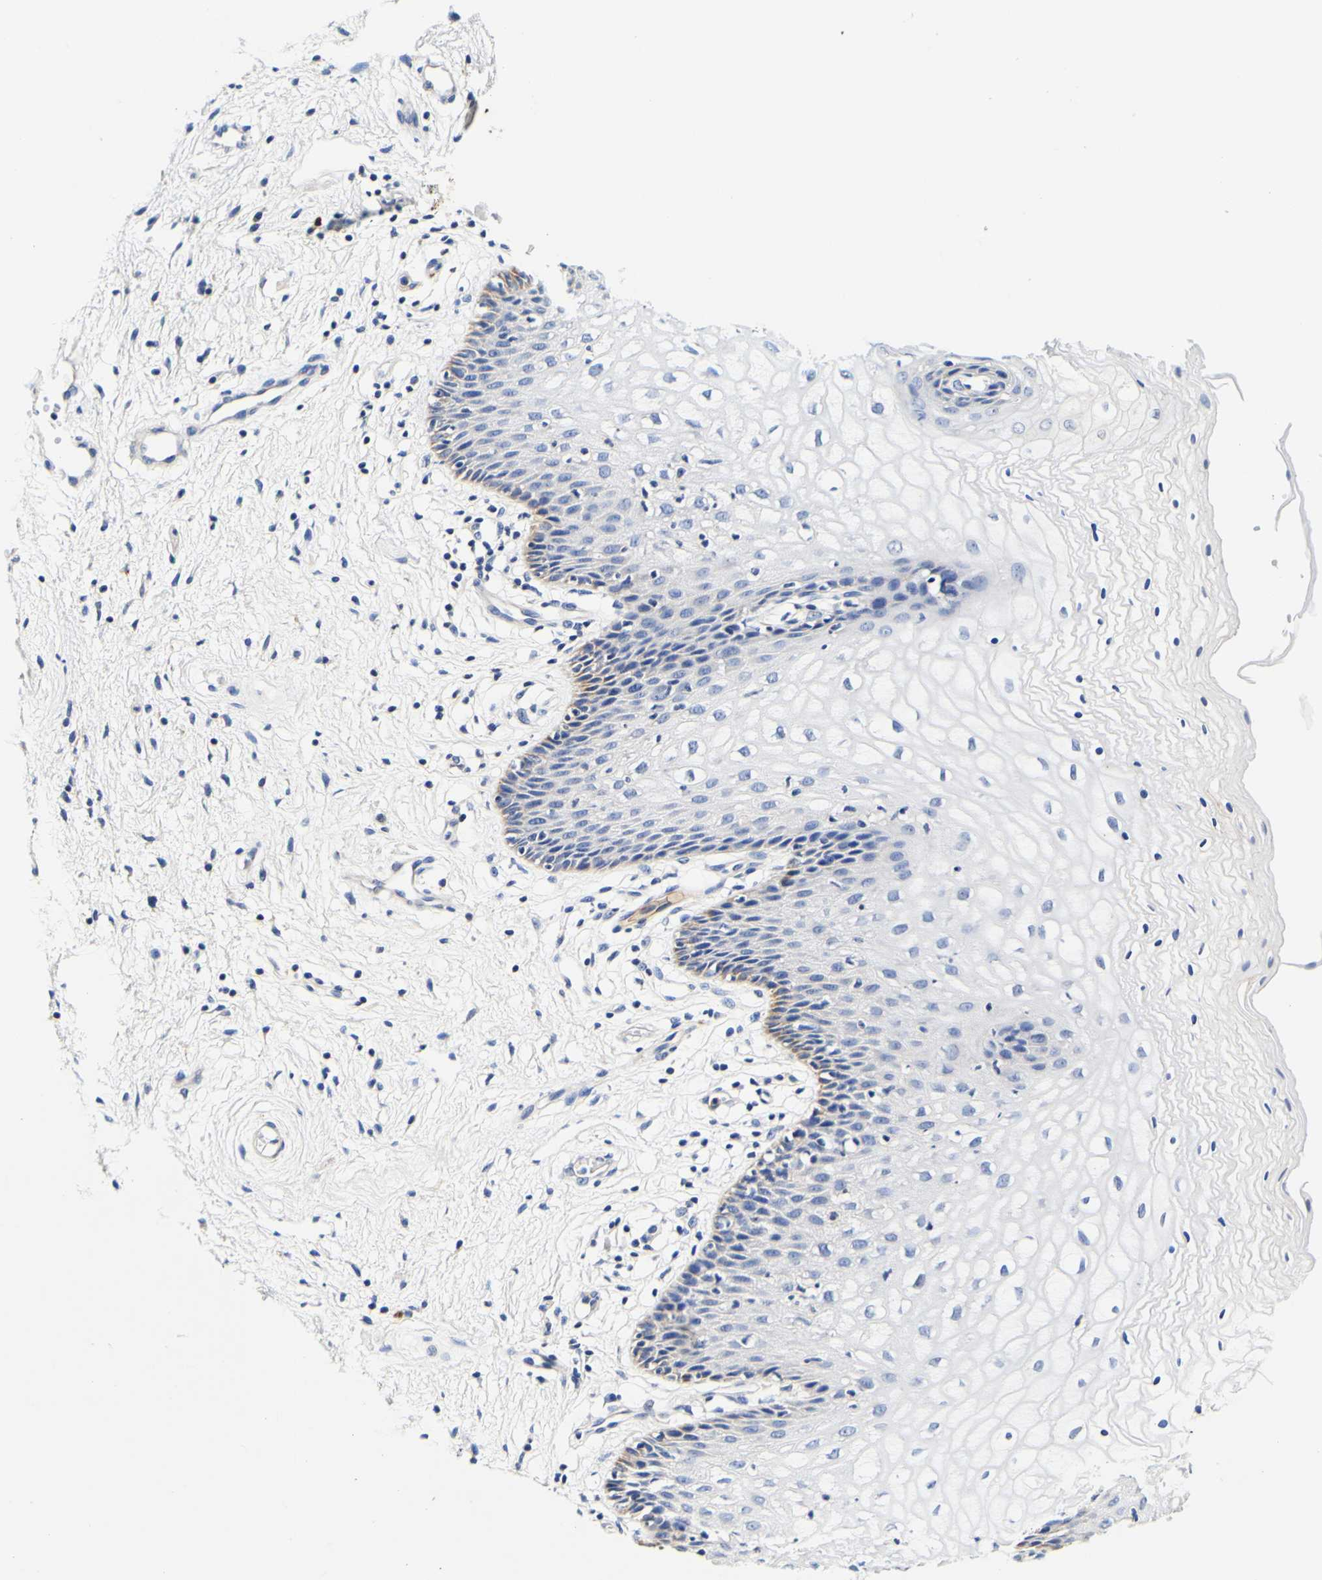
{"staining": {"intensity": "weak", "quantity": "<25%", "location": "cytoplasmic/membranous"}, "tissue": "vagina", "cell_type": "Squamous epithelial cells", "image_type": "normal", "snomed": [{"axis": "morphology", "description": "Normal tissue, NOS"}, {"axis": "topography", "description": "Vagina"}], "caption": "DAB immunohistochemical staining of normal vagina shows no significant staining in squamous epithelial cells.", "gene": "CAMK4", "patient": {"sex": "female", "age": 34}}